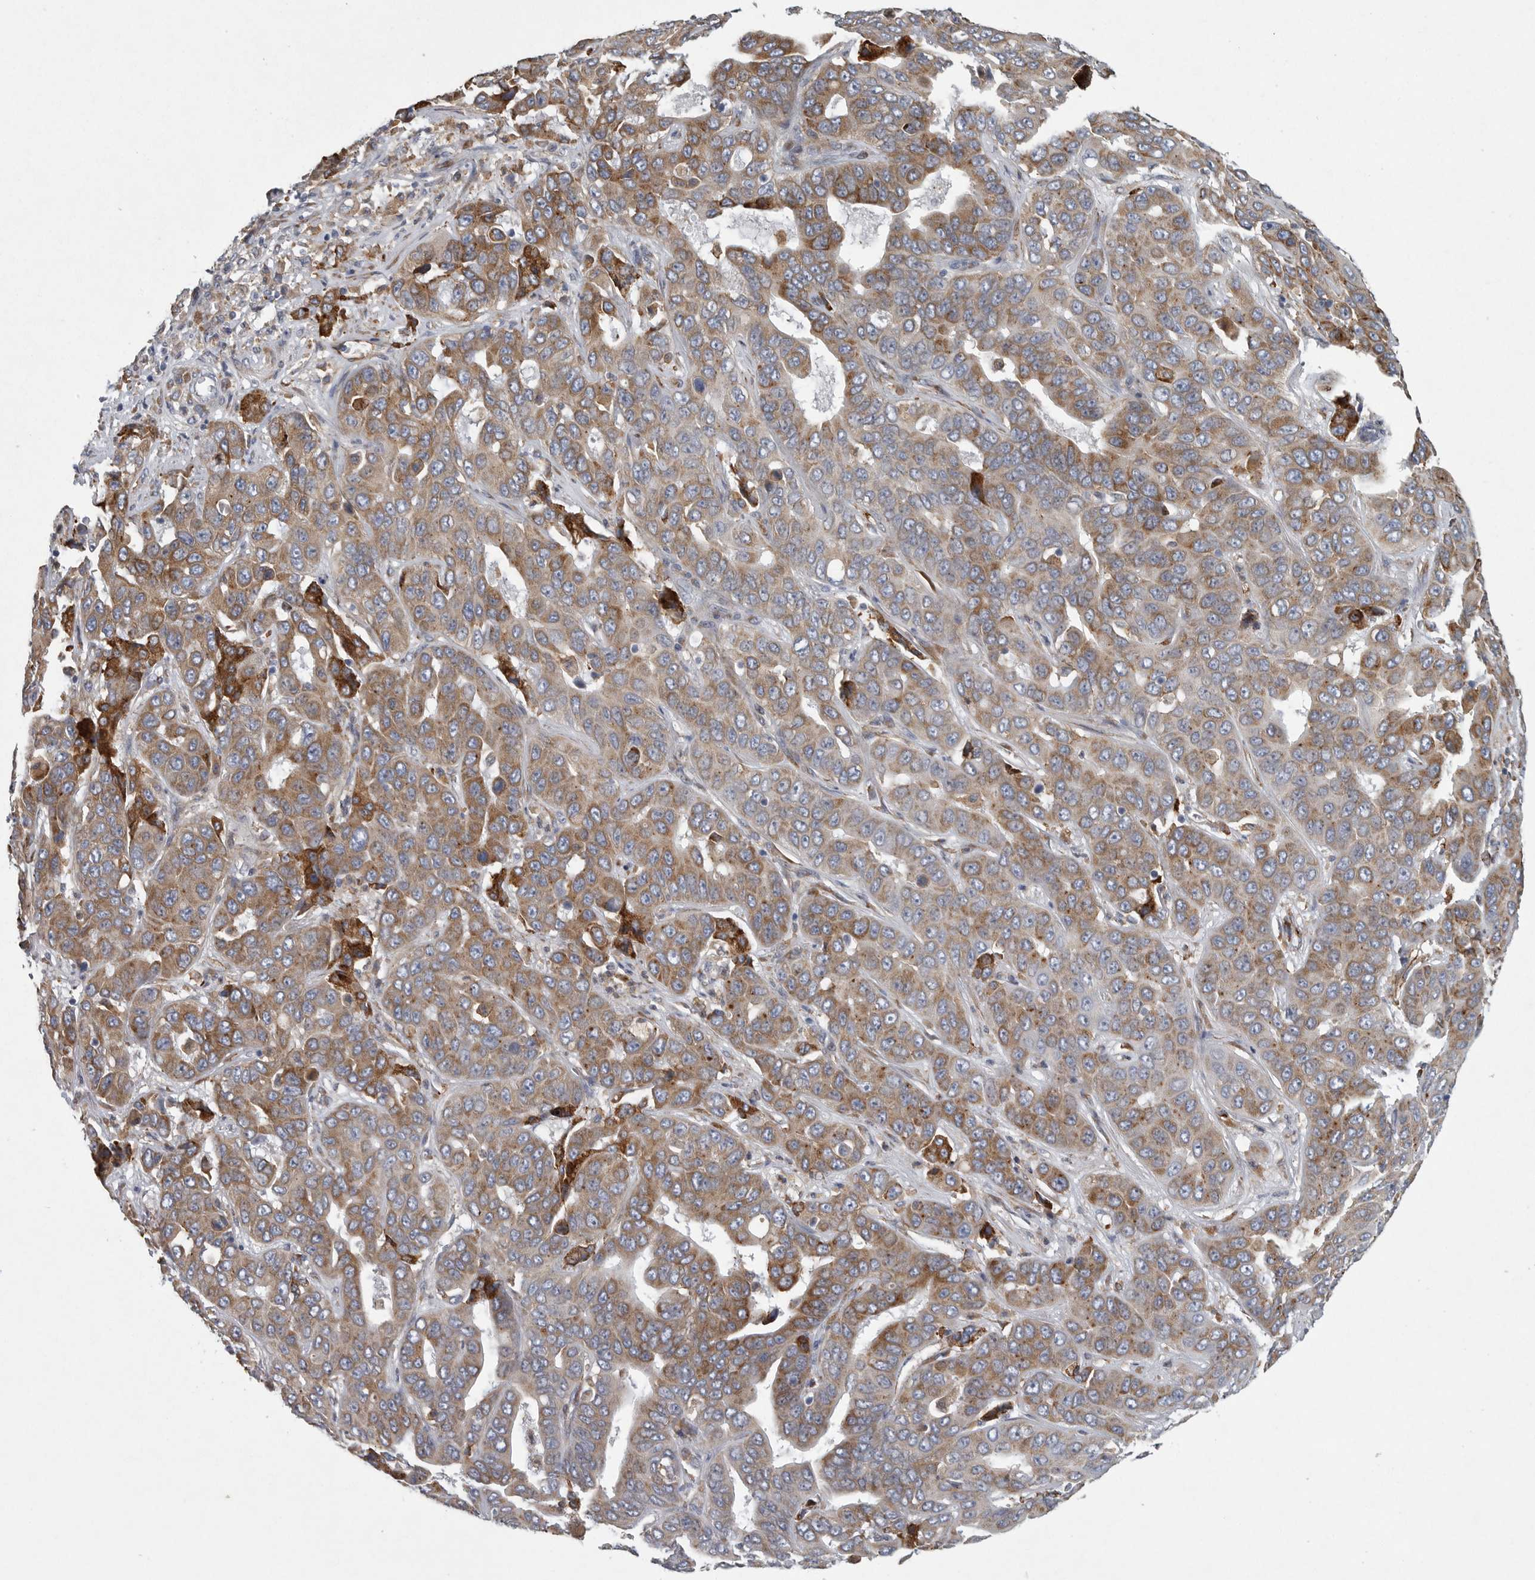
{"staining": {"intensity": "moderate", "quantity": ">75%", "location": "cytoplasmic/membranous"}, "tissue": "liver cancer", "cell_type": "Tumor cells", "image_type": "cancer", "snomed": [{"axis": "morphology", "description": "Cholangiocarcinoma"}, {"axis": "topography", "description": "Liver"}], "caption": "Immunohistochemical staining of human liver cholangiocarcinoma demonstrates moderate cytoplasmic/membranous protein staining in approximately >75% of tumor cells. (DAB IHC with brightfield microscopy, high magnification).", "gene": "MINPP1", "patient": {"sex": "female", "age": 52}}